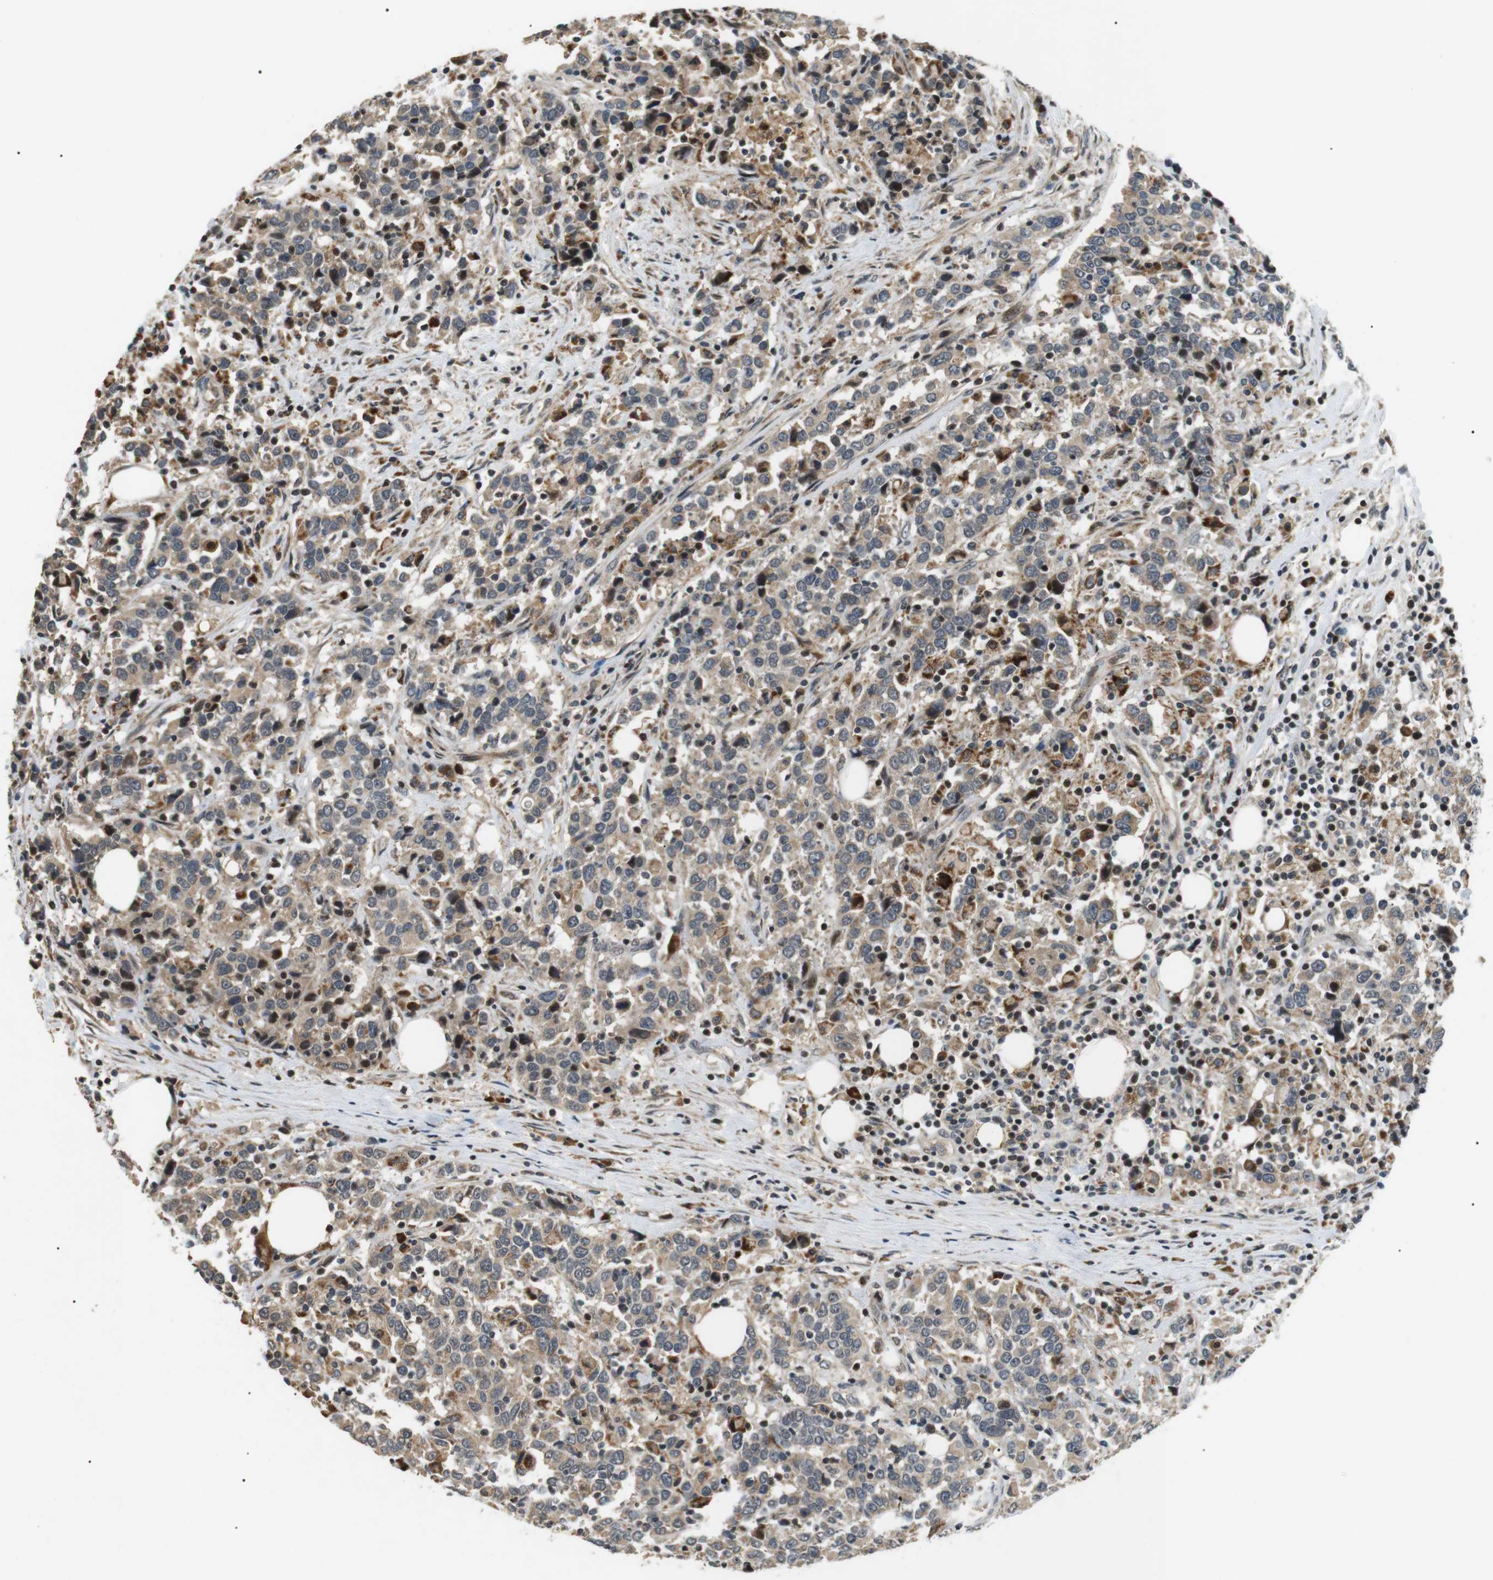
{"staining": {"intensity": "weak", "quantity": "25%-75%", "location": "cytoplasmic/membranous"}, "tissue": "urothelial cancer", "cell_type": "Tumor cells", "image_type": "cancer", "snomed": [{"axis": "morphology", "description": "Urothelial carcinoma, High grade"}, {"axis": "topography", "description": "Urinary bladder"}], "caption": "A high-resolution micrograph shows immunohistochemistry (IHC) staining of high-grade urothelial carcinoma, which shows weak cytoplasmic/membranous positivity in approximately 25%-75% of tumor cells.", "gene": "HSPA13", "patient": {"sex": "male", "age": 61}}